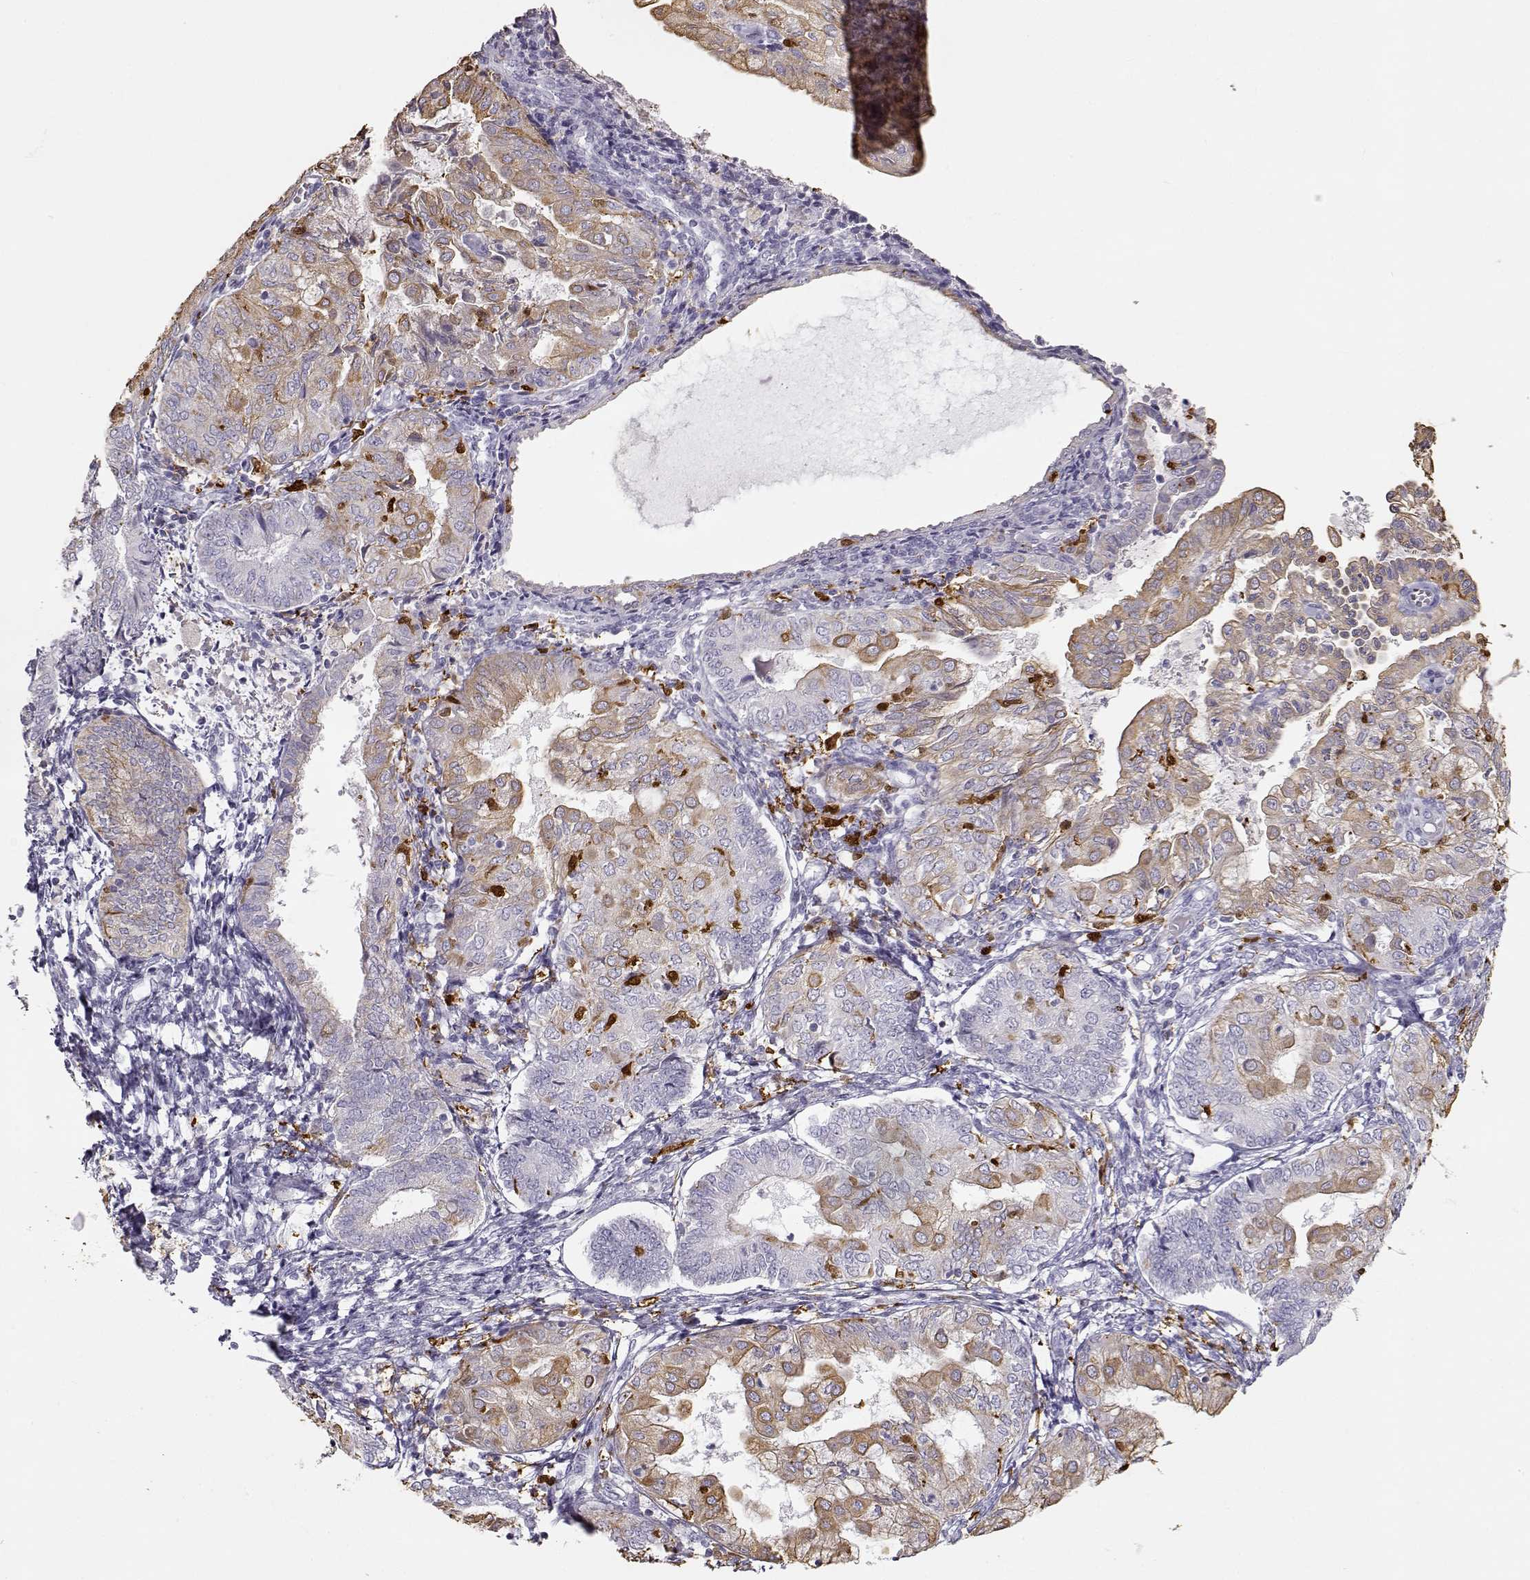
{"staining": {"intensity": "weak", "quantity": "25%-75%", "location": "cytoplasmic/membranous"}, "tissue": "endometrial cancer", "cell_type": "Tumor cells", "image_type": "cancer", "snomed": [{"axis": "morphology", "description": "Adenocarcinoma, NOS"}, {"axis": "topography", "description": "Endometrium"}], "caption": "IHC histopathology image of neoplastic tissue: human adenocarcinoma (endometrial) stained using immunohistochemistry exhibits low levels of weak protein expression localized specifically in the cytoplasmic/membranous of tumor cells, appearing as a cytoplasmic/membranous brown color.", "gene": "S100B", "patient": {"sex": "female", "age": 68}}